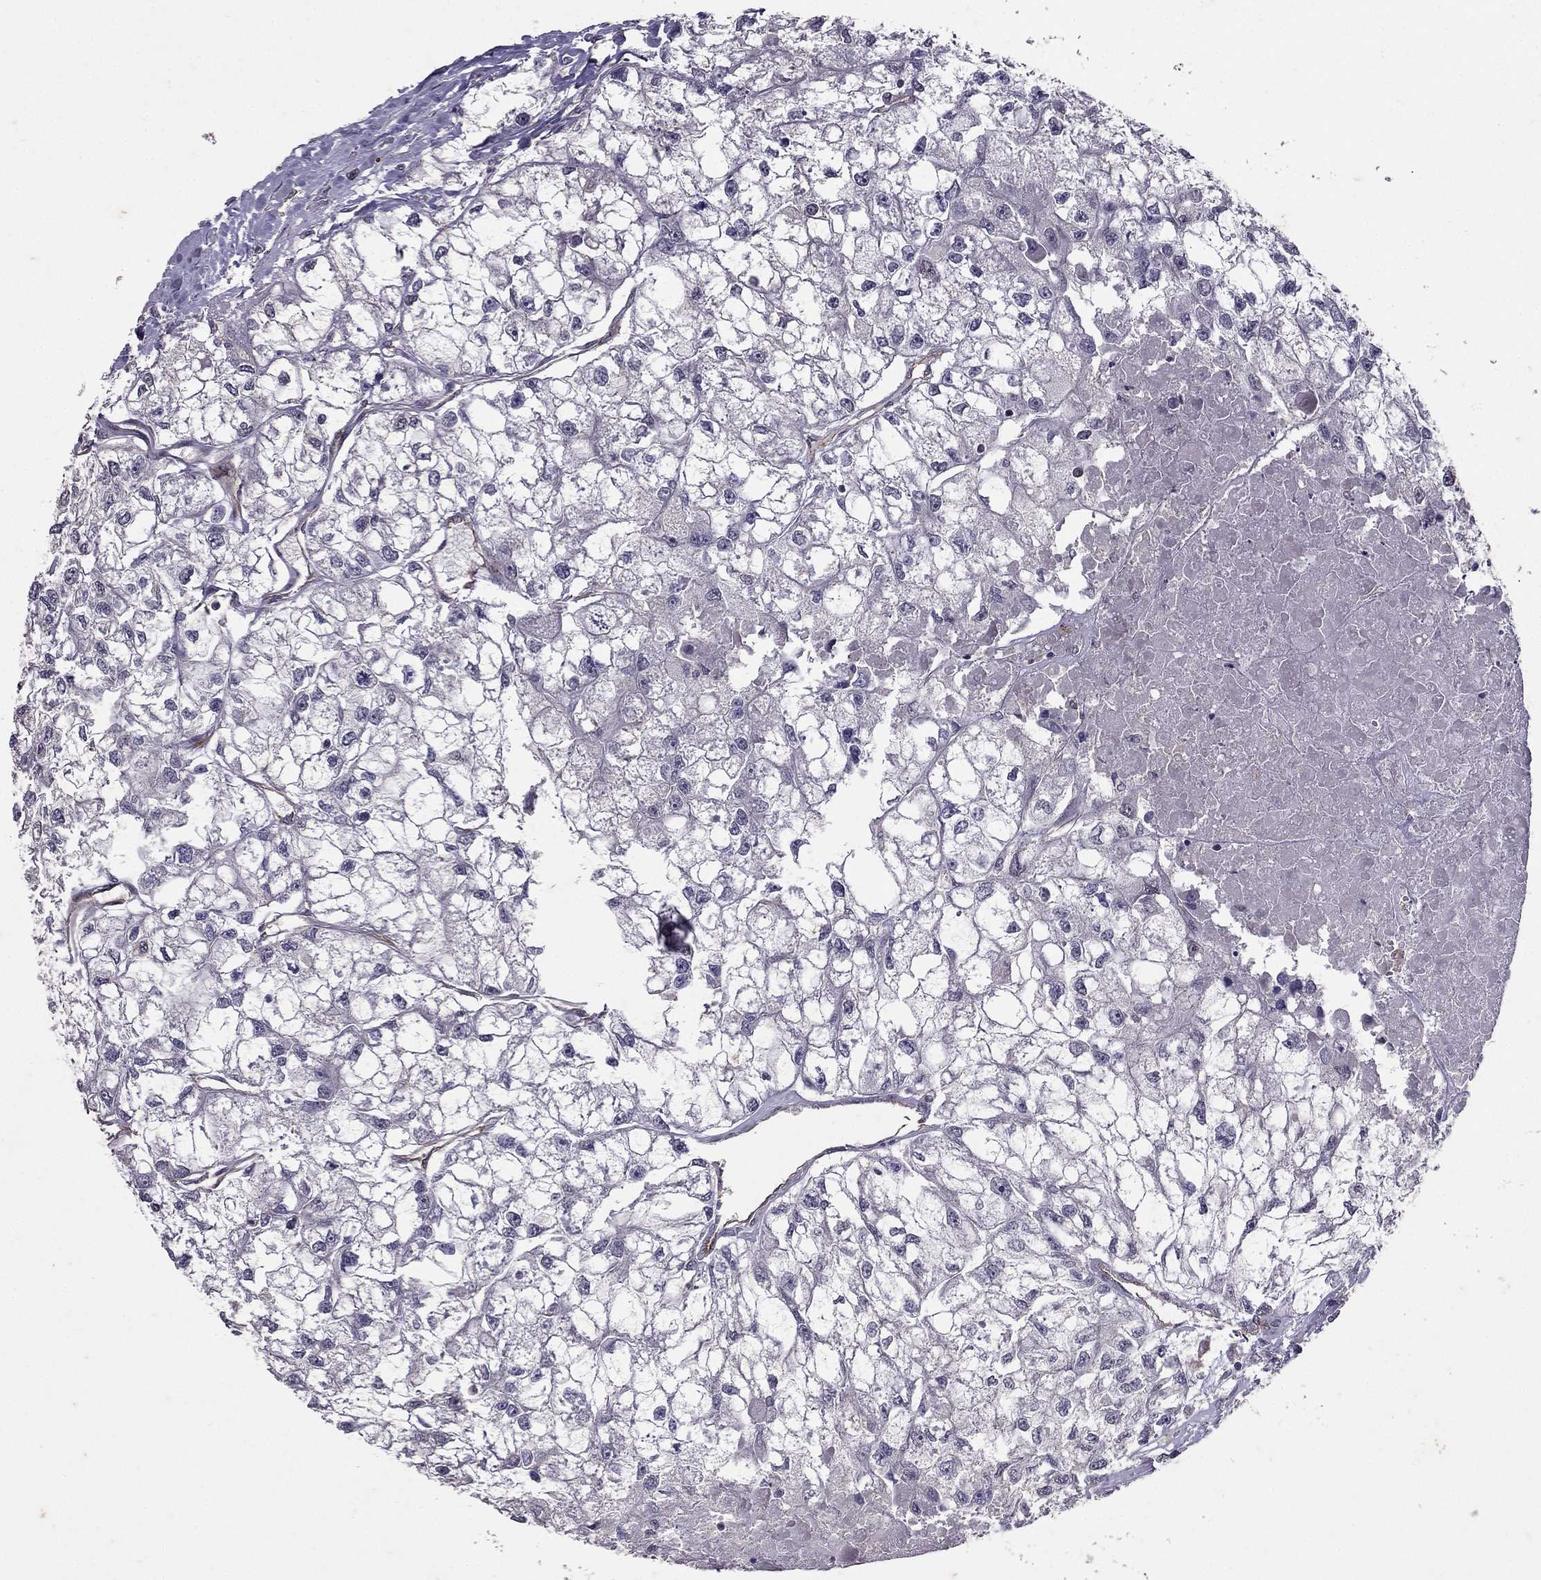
{"staining": {"intensity": "negative", "quantity": "none", "location": "none"}, "tissue": "renal cancer", "cell_type": "Tumor cells", "image_type": "cancer", "snomed": [{"axis": "morphology", "description": "Adenocarcinoma, NOS"}, {"axis": "topography", "description": "Kidney"}], "caption": "This image is of renal cancer (adenocarcinoma) stained with IHC to label a protein in brown with the nuclei are counter-stained blue. There is no positivity in tumor cells.", "gene": "RASIP1", "patient": {"sex": "male", "age": 56}}